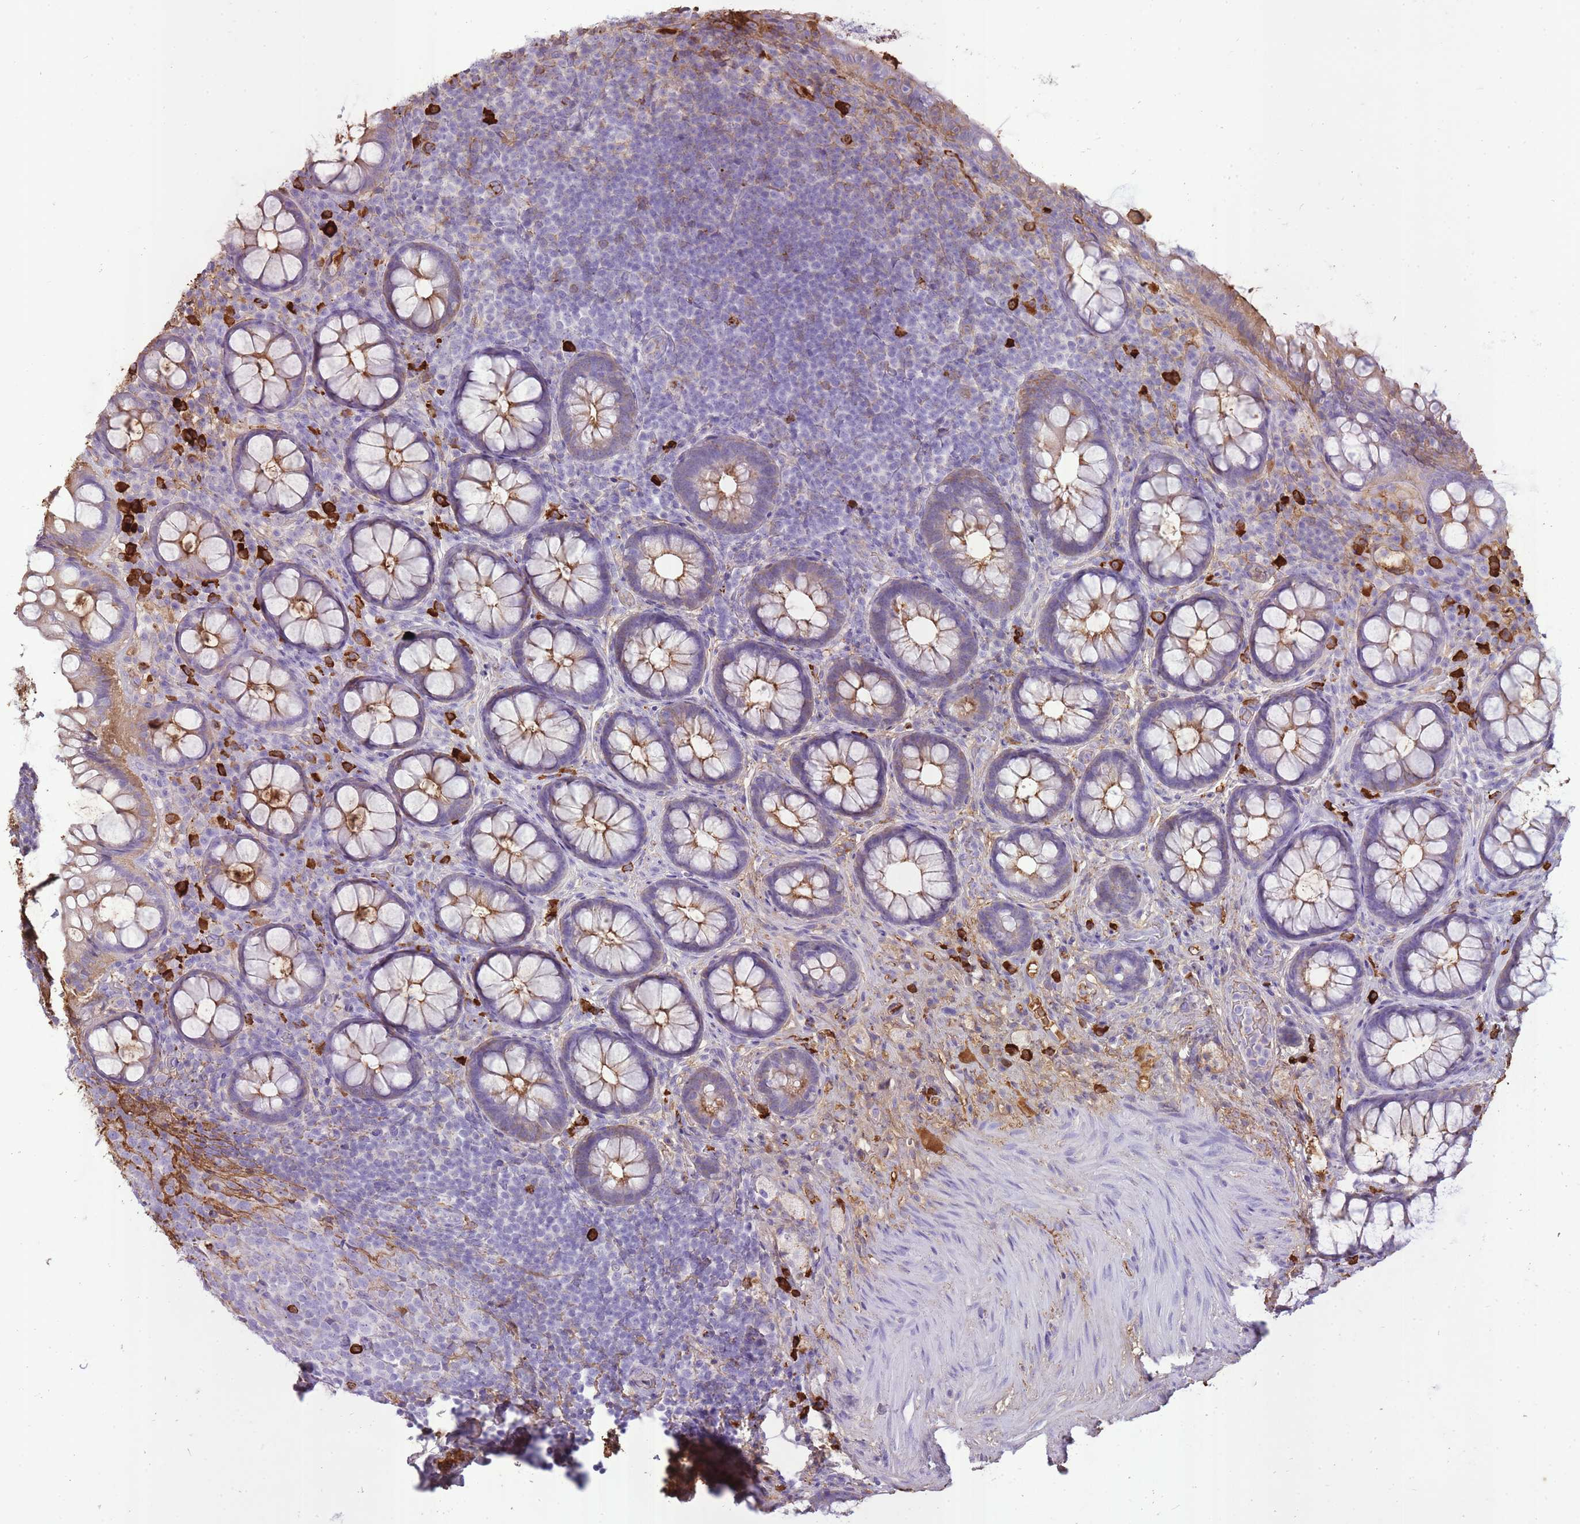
{"staining": {"intensity": "moderate", "quantity": "25%-75%", "location": "cytoplasmic/membranous"}, "tissue": "rectum", "cell_type": "Glandular cells", "image_type": "normal", "snomed": [{"axis": "morphology", "description": "Normal tissue, NOS"}, {"axis": "topography", "description": "Rectum"}, {"axis": "topography", "description": "Peripheral nerve tissue"}], "caption": "Immunohistochemistry (IHC) of benign human rectum demonstrates medium levels of moderate cytoplasmic/membranous expression in approximately 25%-75% of glandular cells. Nuclei are stained in blue.", "gene": "IGKV1", "patient": {"sex": "female", "age": 69}}